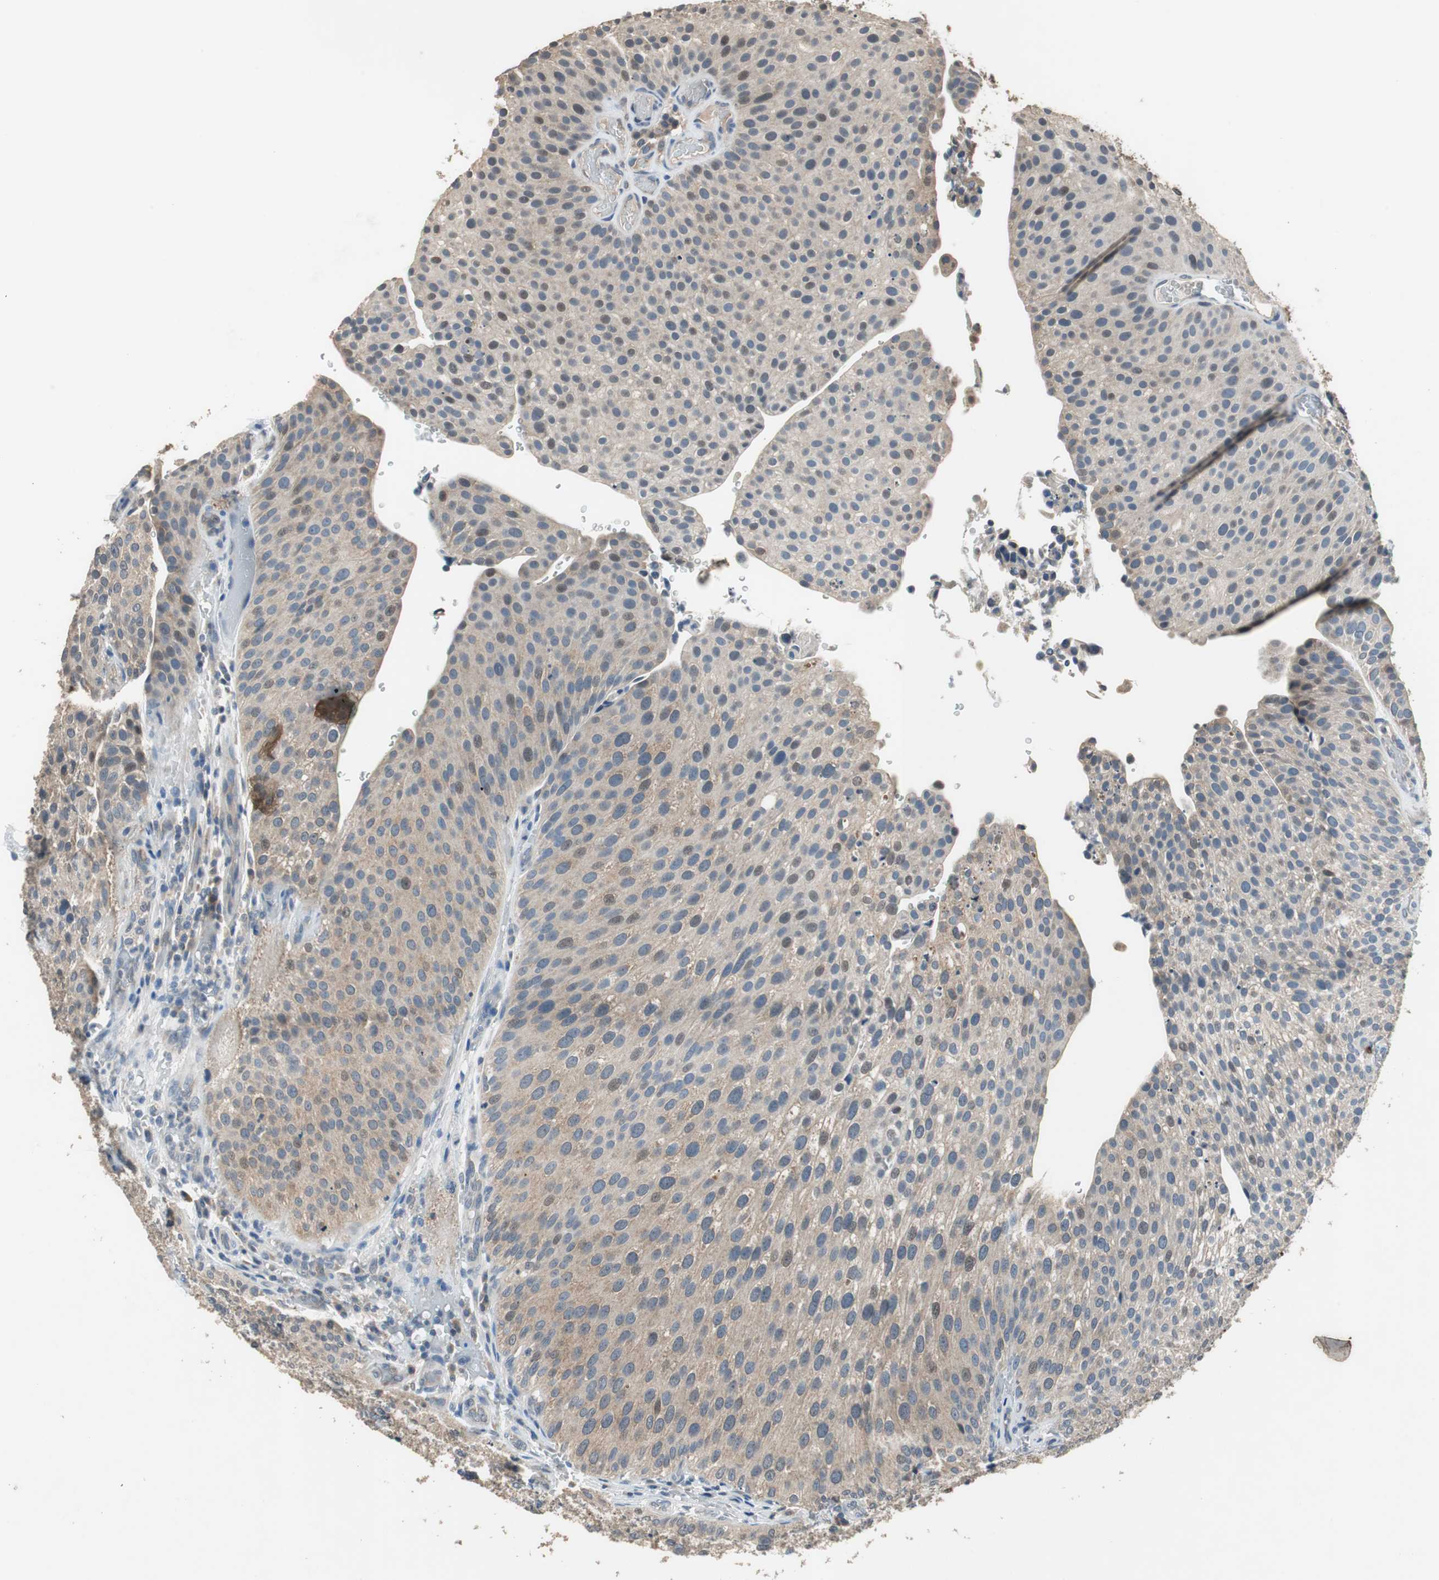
{"staining": {"intensity": "weak", "quantity": "<25%", "location": "cytoplasmic/membranous"}, "tissue": "urothelial cancer", "cell_type": "Tumor cells", "image_type": "cancer", "snomed": [{"axis": "morphology", "description": "Urothelial carcinoma, Low grade"}, {"axis": "topography", "description": "Smooth muscle"}, {"axis": "topography", "description": "Urinary bladder"}], "caption": "IHC of human urothelial carcinoma (low-grade) exhibits no staining in tumor cells.", "gene": "PI4KB", "patient": {"sex": "male", "age": 60}}